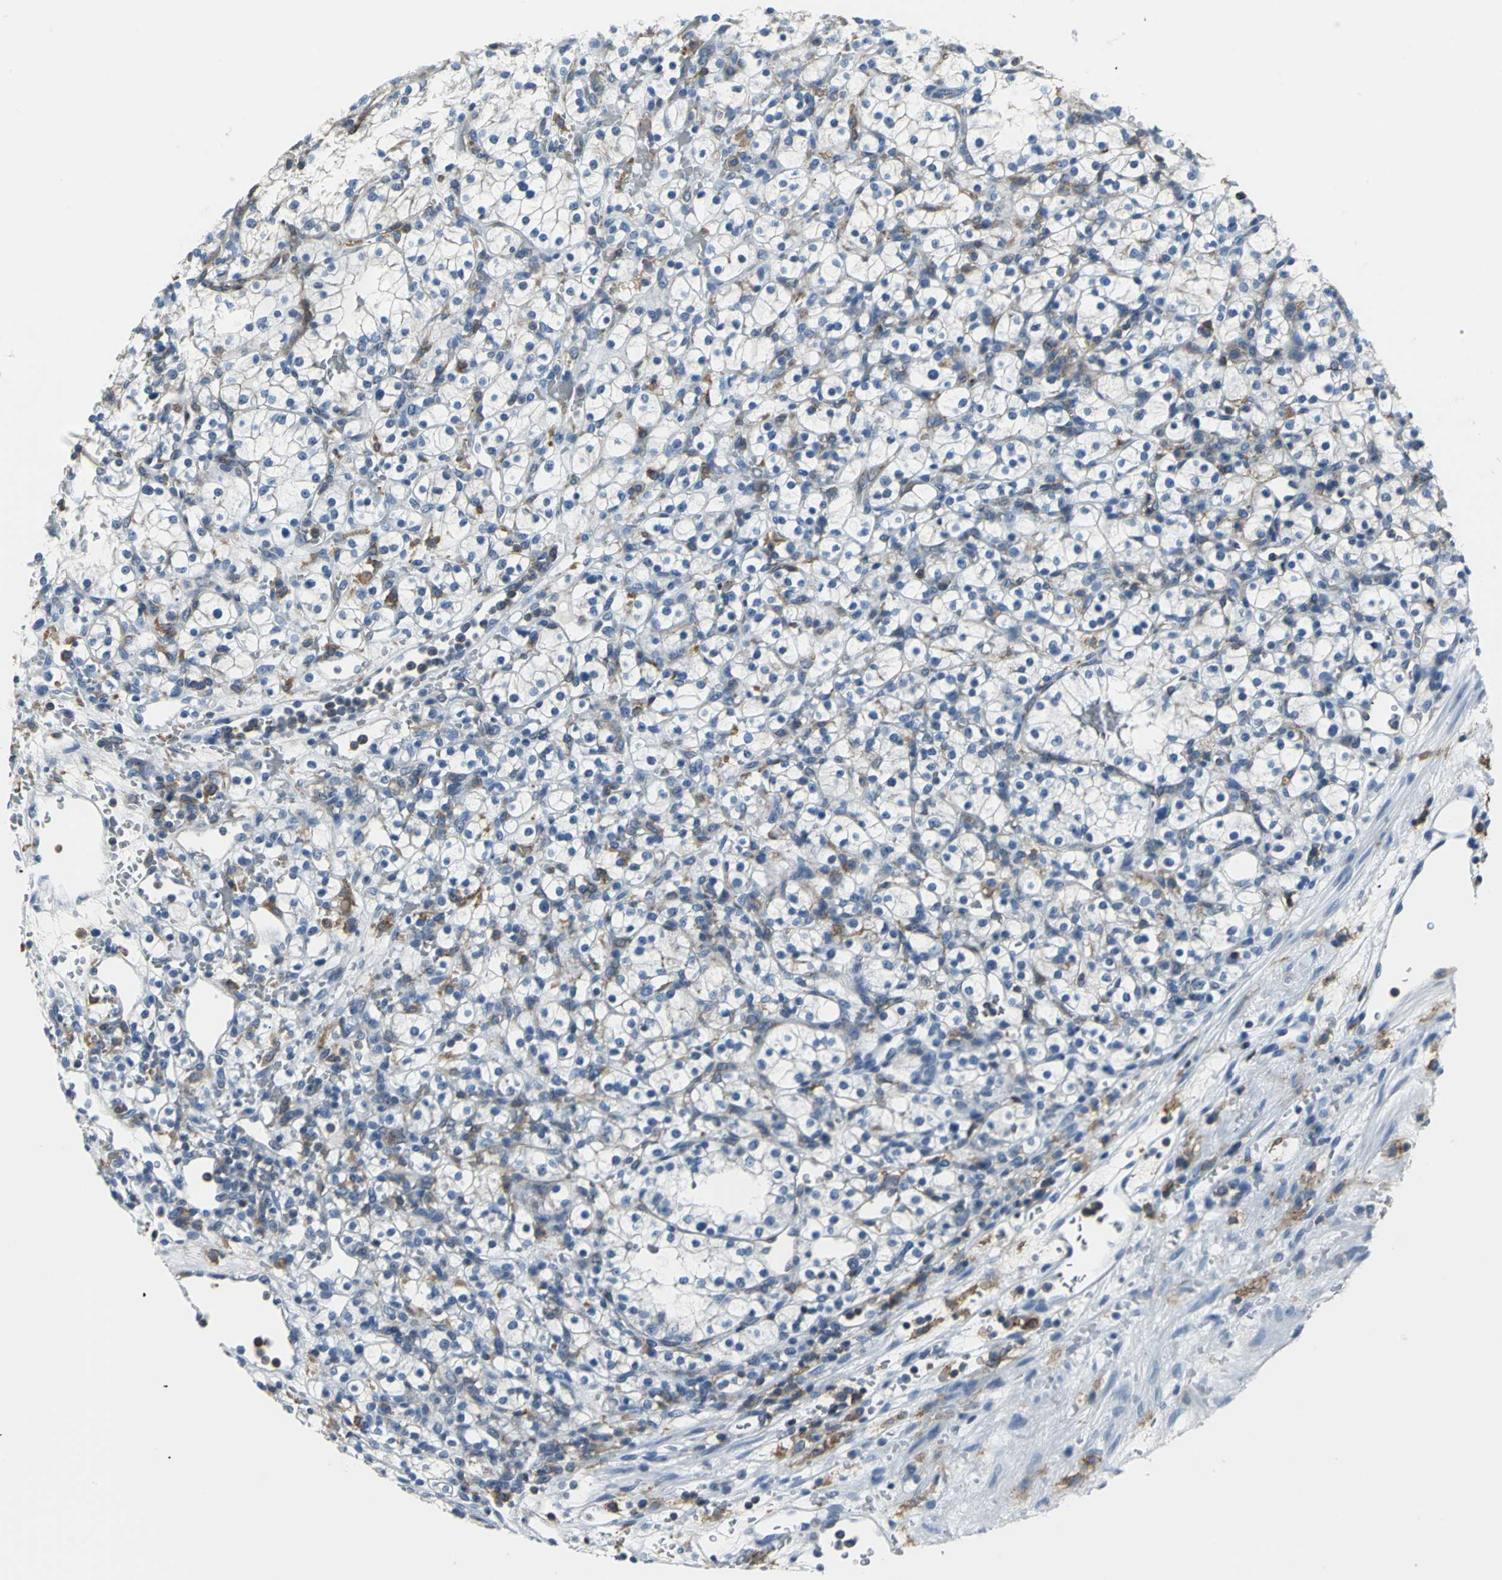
{"staining": {"intensity": "negative", "quantity": "none", "location": "none"}, "tissue": "renal cancer", "cell_type": "Tumor cells", "image_type": "cancer", "snomed": [{"axis": "morphology", "description": "Normal tissue, NOS"}, {"axis": "morphology", "description": "Adenocarcinoma, NOS"}, {"axis": "topography", "description": "Kidney"}], "caption": "IHC image of neoplastic tissue: renal adenocarcinoma stained with DAB (3,3'-diaminobenzidine) displays no significant protein positivity in tumor cells.", "gene": "IQGAP2", "patient": {"sex": "female", "age": 55}}